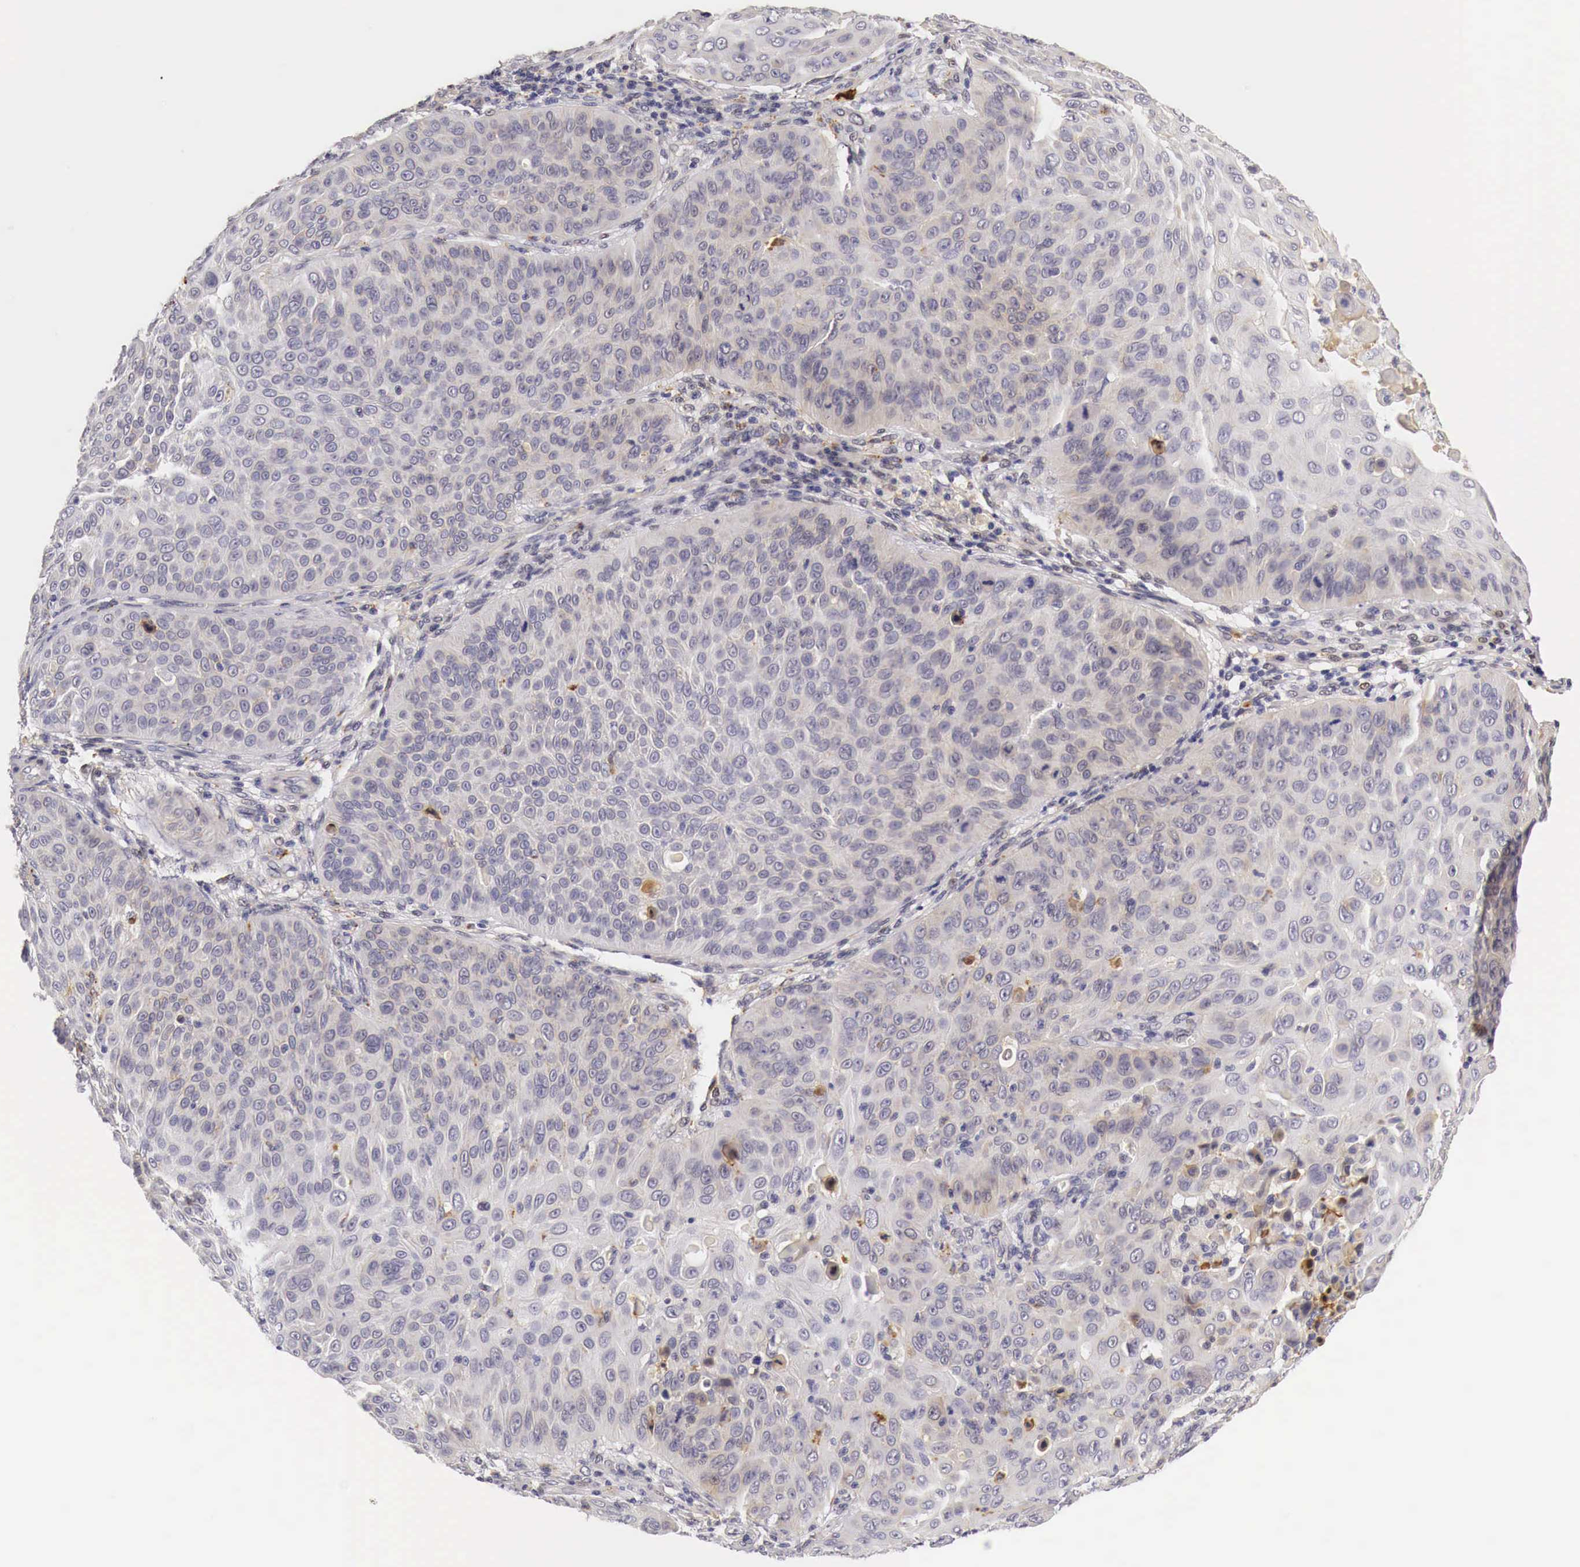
{"staining": {"intensity": "negative", "quantity": "none", "location": "none"}, "tissue": "skin cancer", "cell_type": "Tumor cells", "image_type": "cancer", "snomed": [{"axis": "morphology", "description": "Squamous cell carcinoma, NOS"}, {"axis": "topography", "description": "Skin"}], "caption": "Tumor cells are negative for protein expression in human skin cancer. (IHC, brightfield microscopy, high magnification).", "gene": "CASP3", "patient": {"sex": "male", "age": 82}}